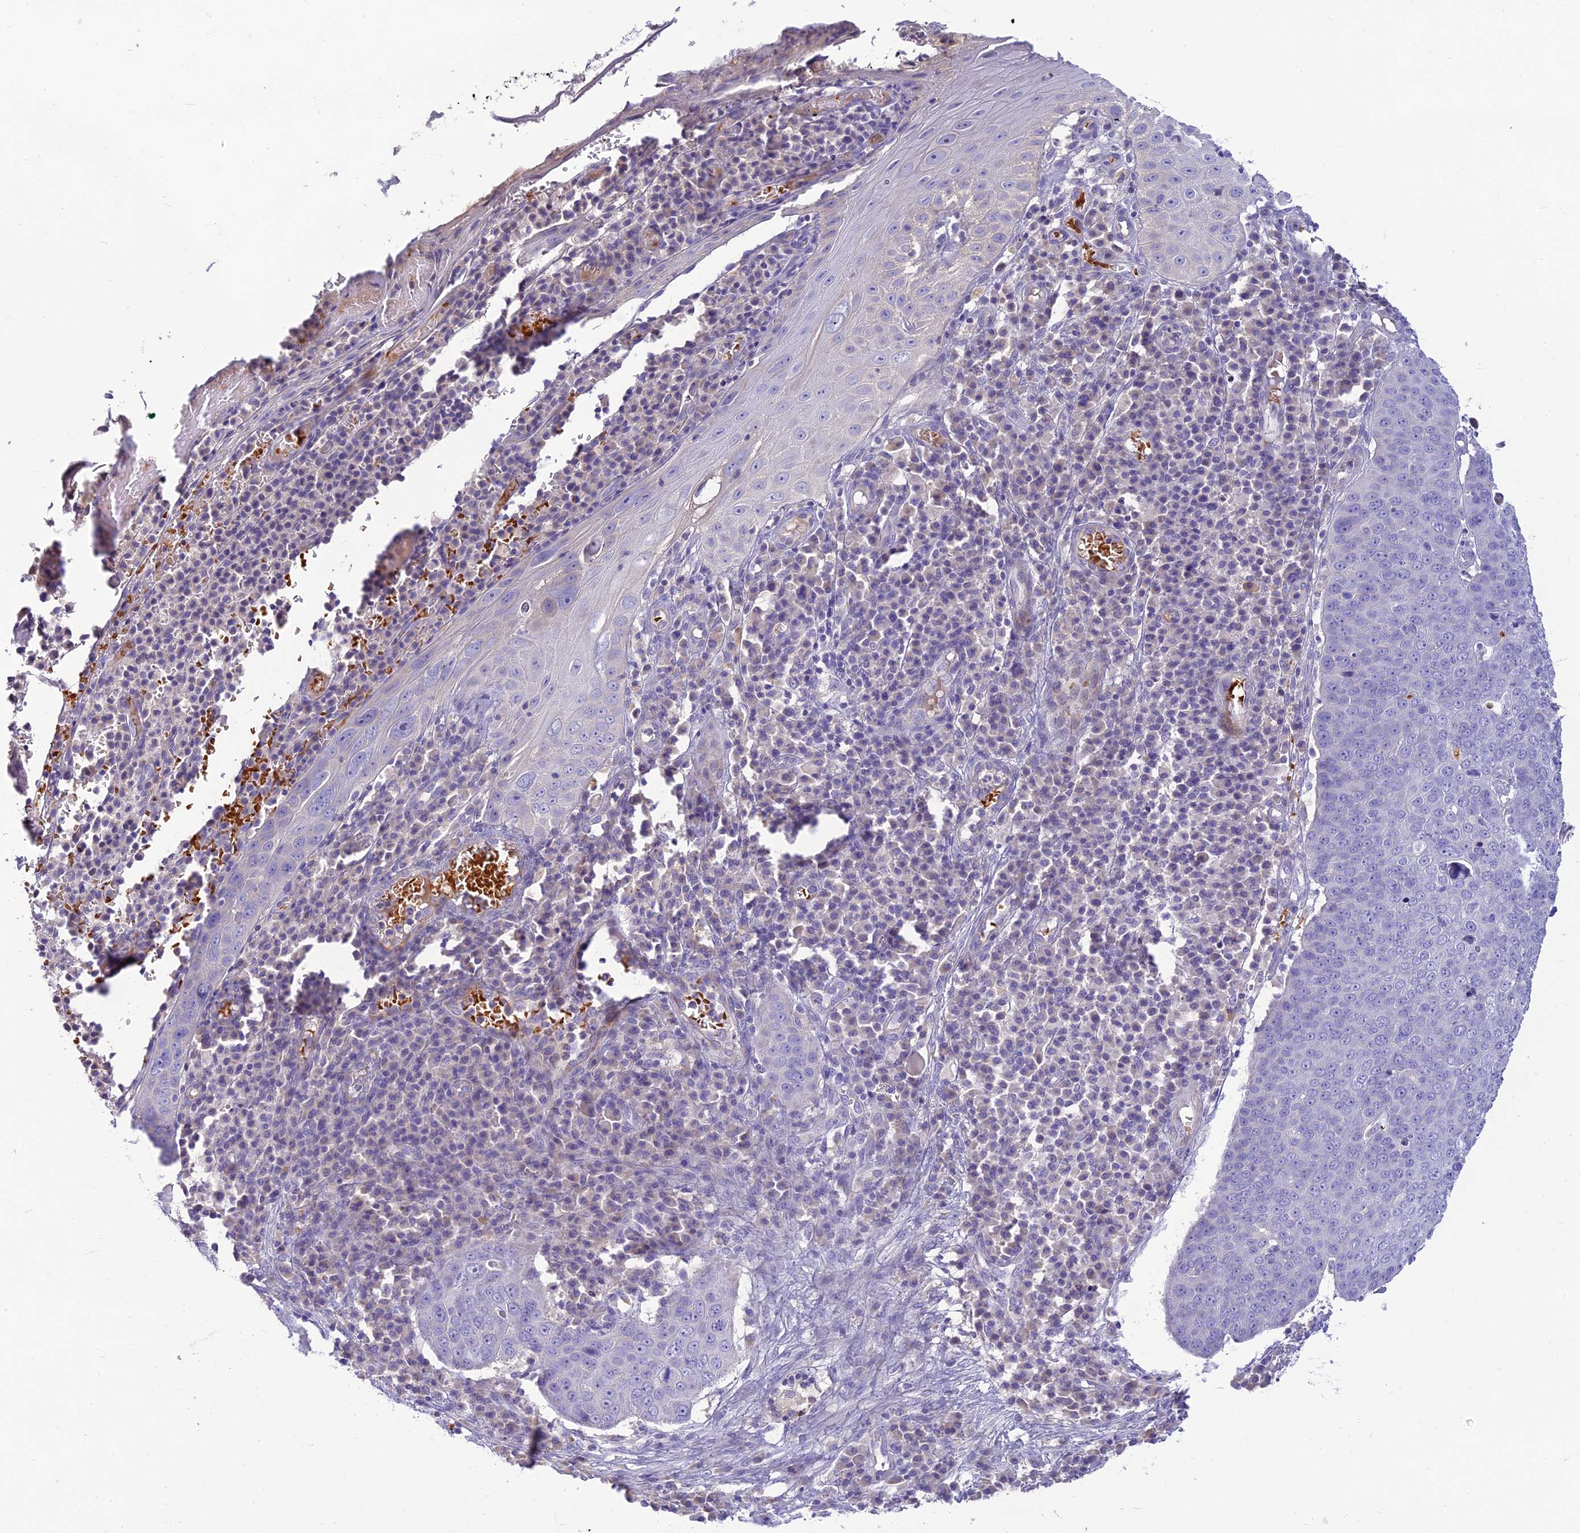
{"staining": {"intensity": "negative", "quantity": "none", "location": "none"}, "tissue": "skin cancer", "cell_type": "Tumor cells", "image_type": "cancer", "snomed": [{"axis": "morphology", "description": "Squamous cell carcinoma, NOS"}, {"axis": "topography", "description": "Skin"}], "caption": "The histopathology image demonstrates no staining of tumor cells in skin cancer. (Brightfield microscopy of DAB immunohistochemistry (IHC) at high magnification).", "gene": "CLIP4", "patient": {"sex": "male", "age": 71}}